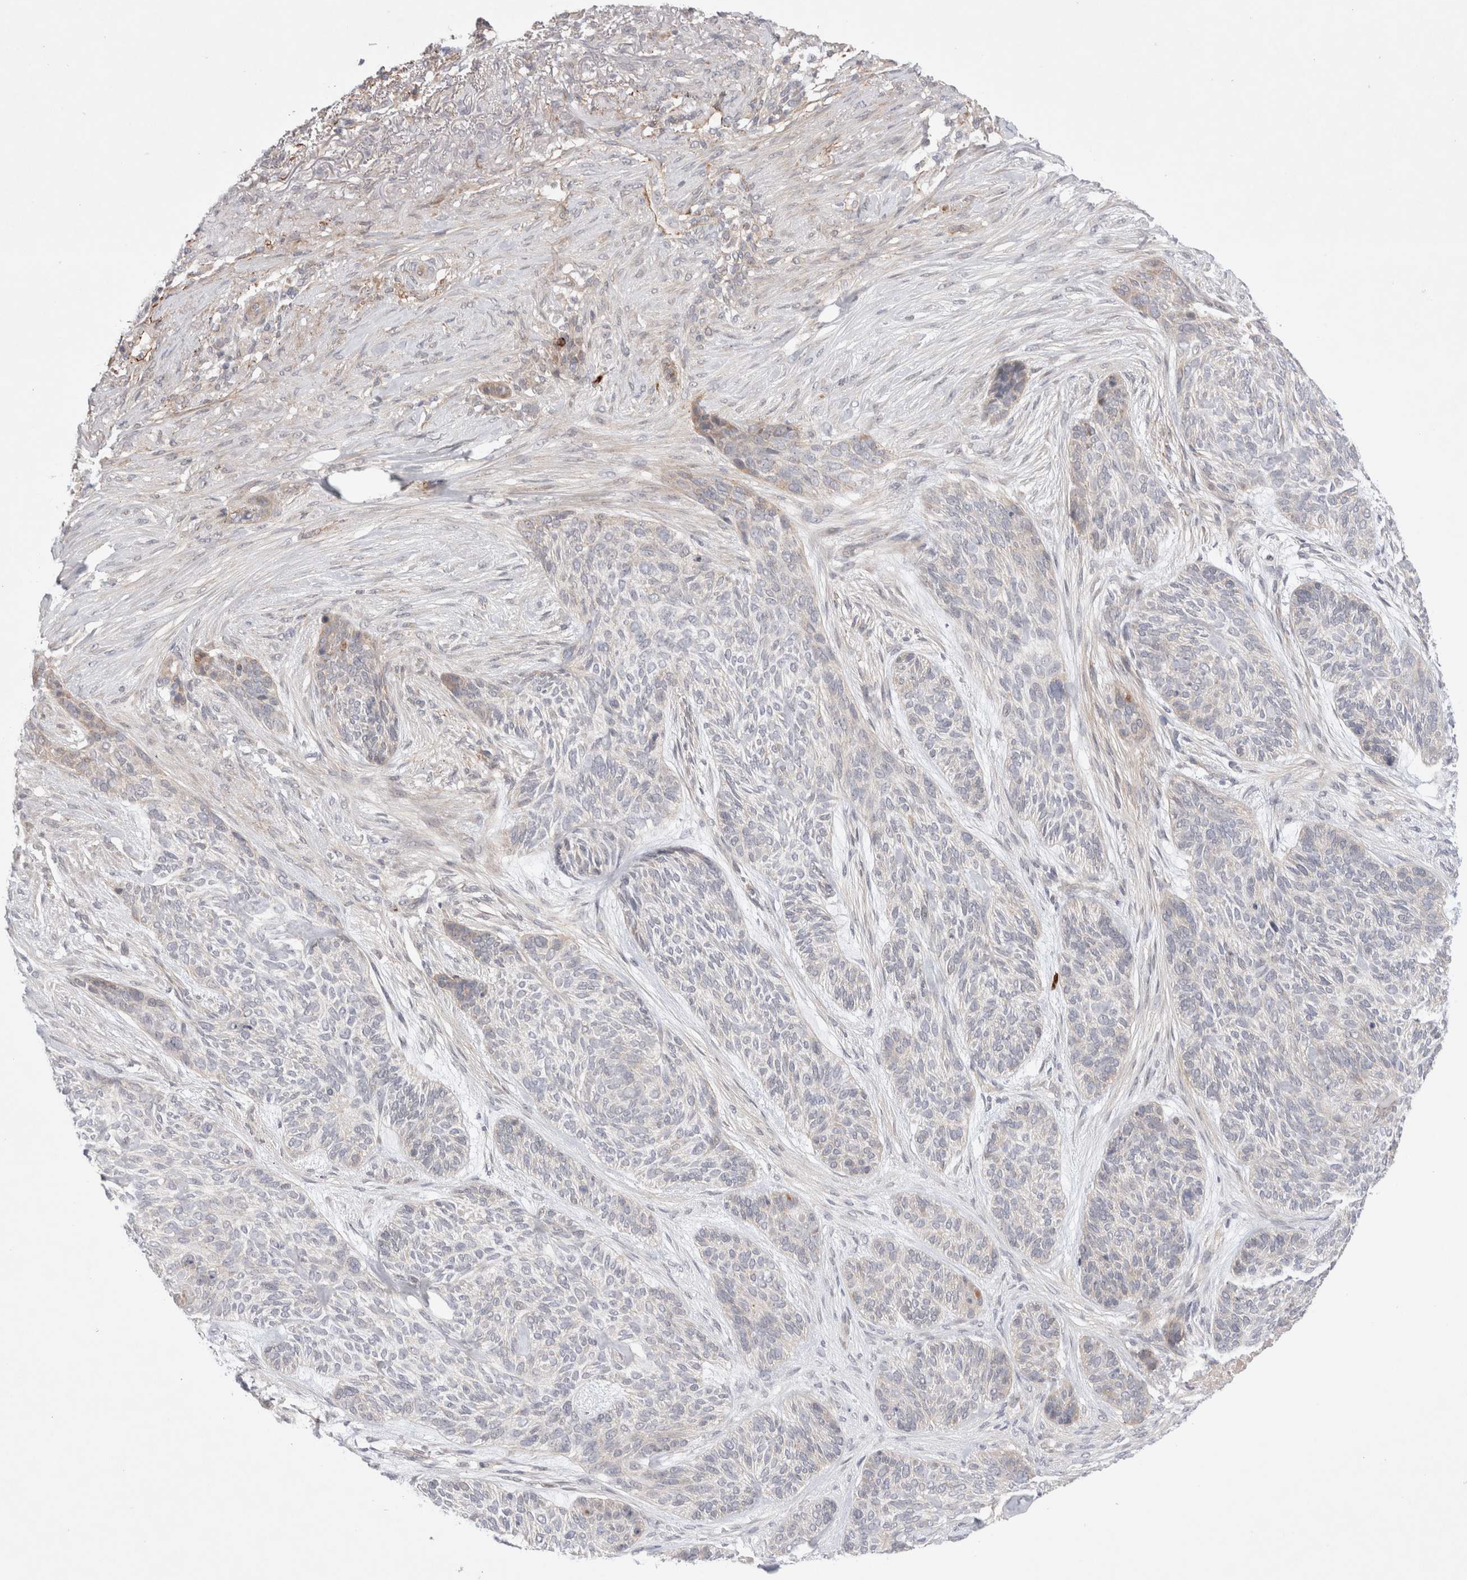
{"staining": {"intensity": "weak", "quantity": "<25%", "location": "cytoplasmic/membranous"}, "tissue": "skin cancer", "cell_type": "Tumor cells", "image_type": "cancer", "snomed": [{"axis": "morphology", "description": "Basal cell carcinoma"}, {"axis": "topography", "description": "Skin"}], "caption": "This is an immunohistochemistry photomicrograph of skin basal cell carcinoma. There is no expression in tumor cells.", "gene": "GSDMB", "patient": {"sex": "male", "age": 55}}